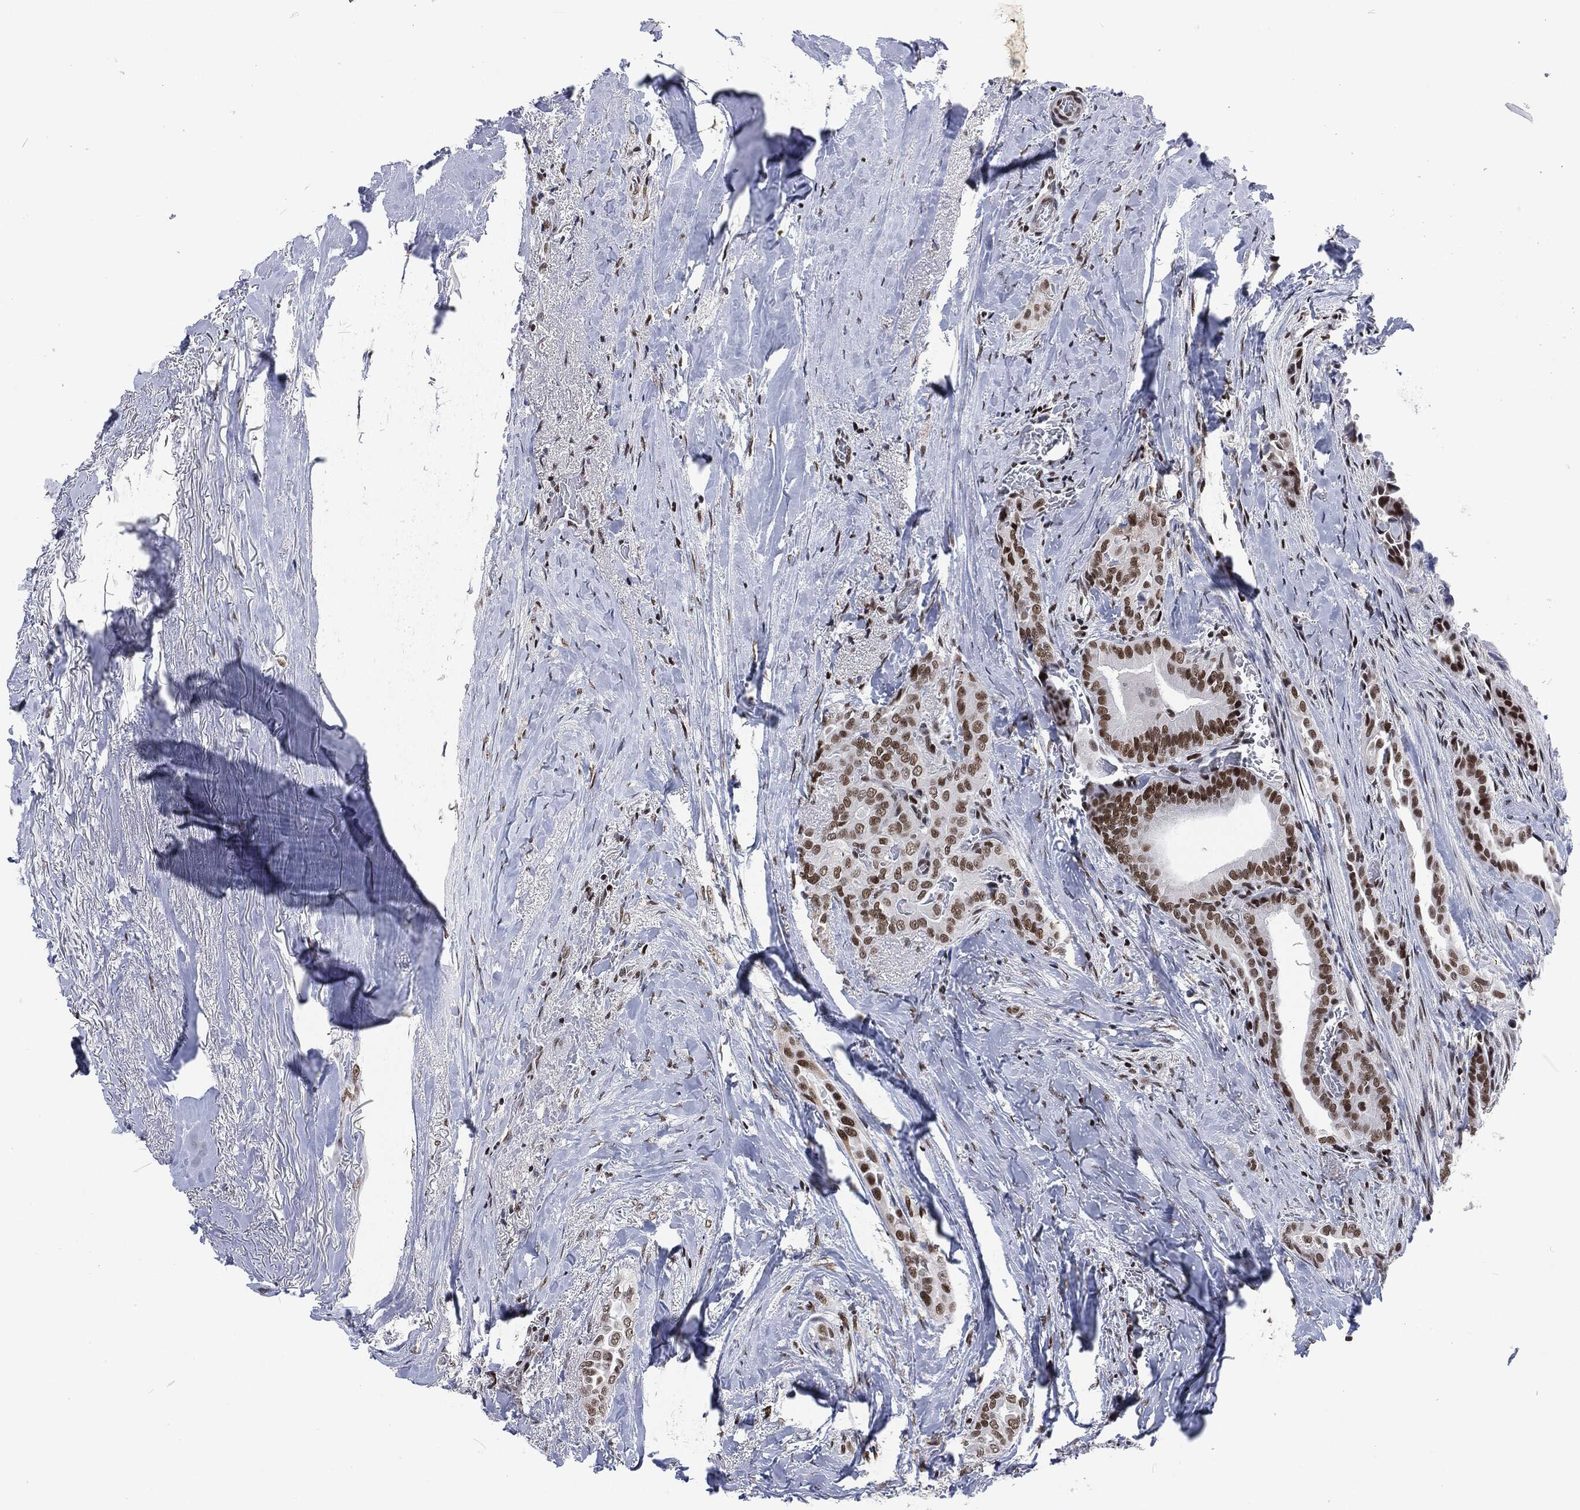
{"staining": {"intensity": "strong", "quantity": "25%-75%", "location": "nuclear"}, "tissue": "thyroid cancer", "cell_type": "Tumor cells", "image_type": "cancer", "snomed": [{"axis": "morphology", "description": "Papillary adenocarcinoma, NOS"}, {"axis": "topography", "description": "Thyroid gland"}], "caption": "Immunohistochemical staining of human thyroid papillary adenocarcinoma displays strong nuclear protein expression in approximately 25%-75% of tumor cells.", "gene": "DCPS", "patient": {"sex": "male", "age": 61}}